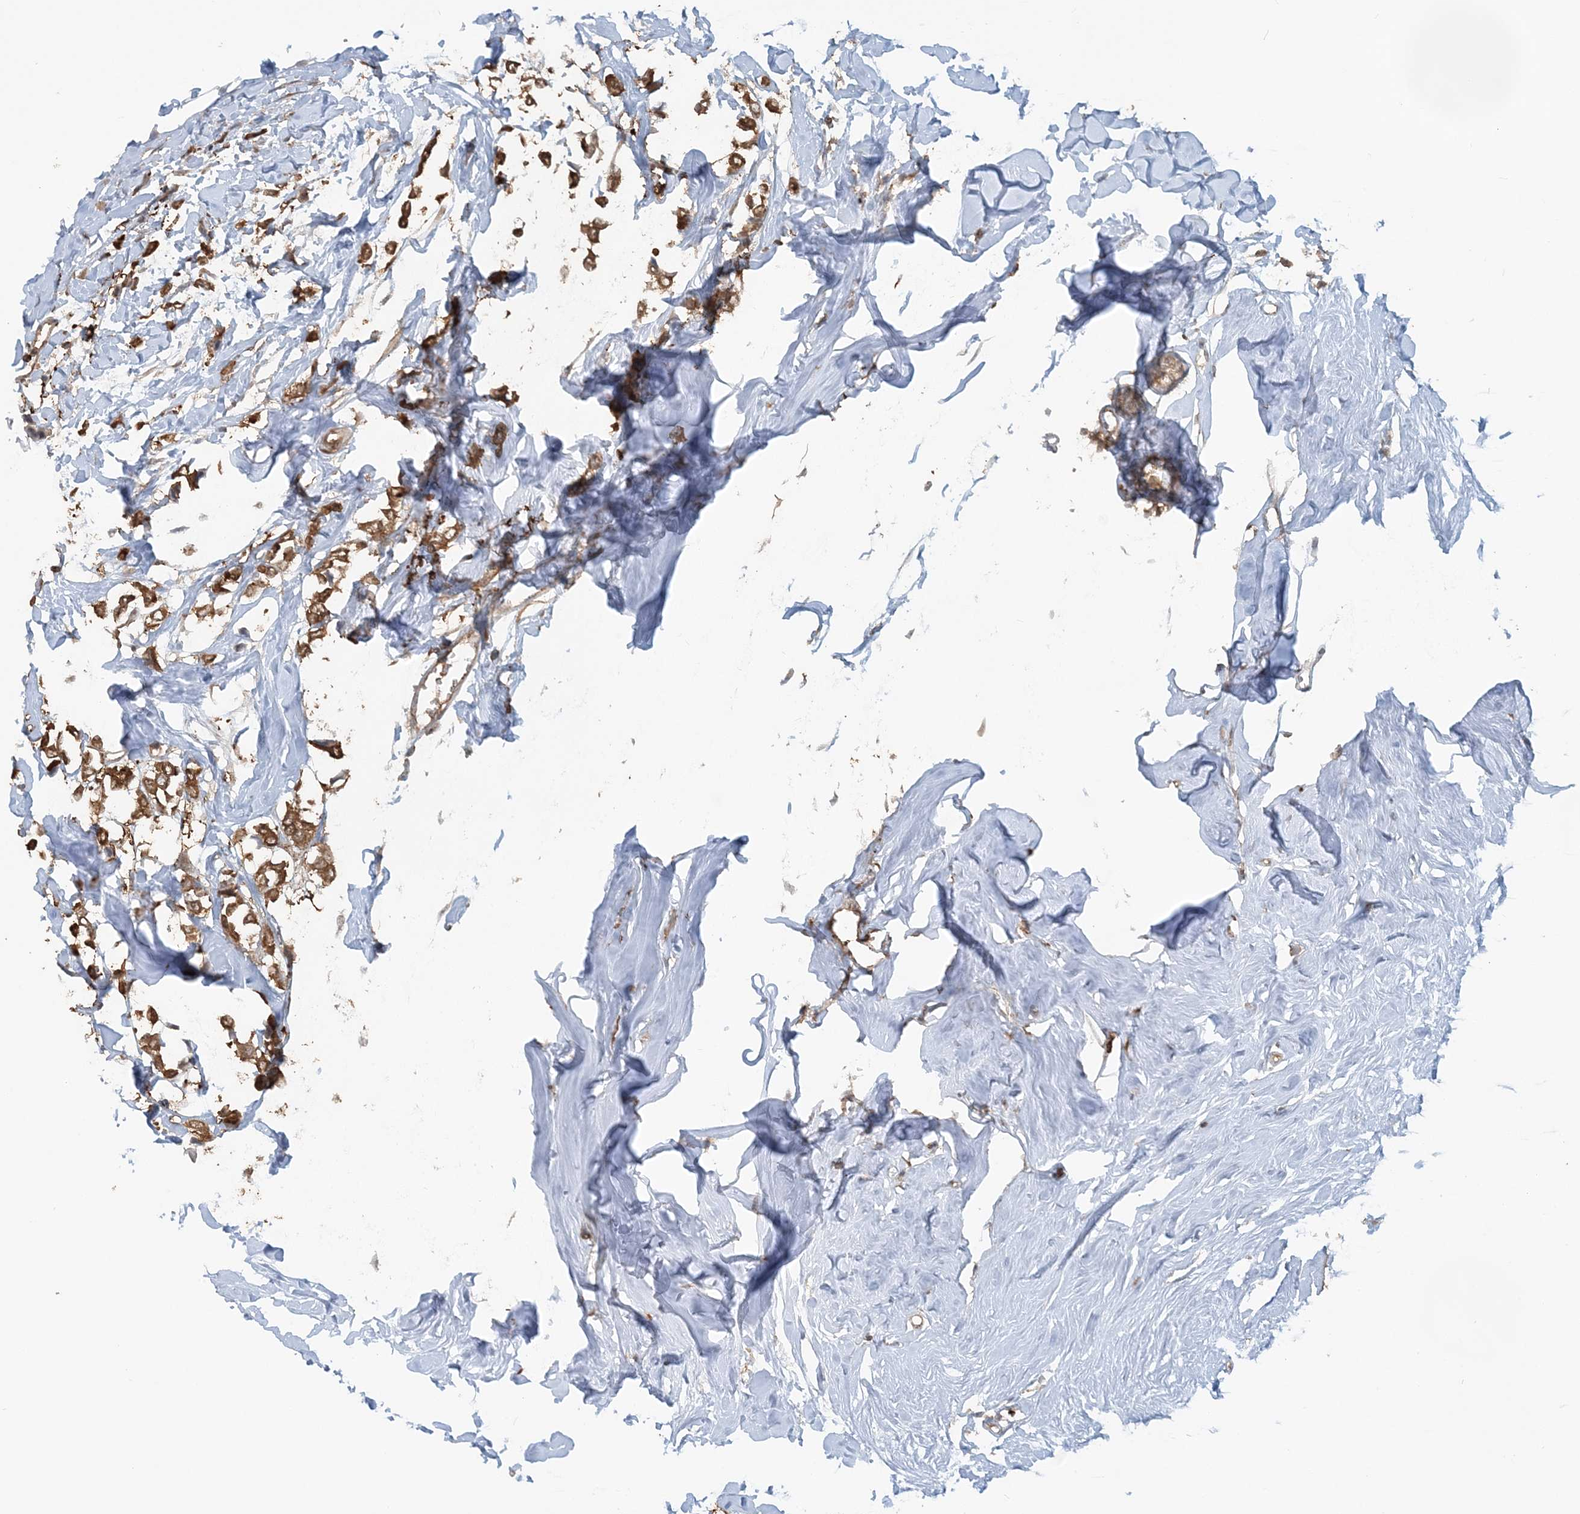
{"staining": {"intensity": "strong", "quantity": ">75%", "location": "cytoplasmic/membranous"}, "tissue": "breast cancer", "cell_type": "Tumor cells", "image_type": "cancer", "snomed": [{"axis": "morphology", "description": "Lobular carcinoma"}, {"axis": "topography", "description": "Breast"}], "caption": "Immunohistochemical staining of human lobular carcinoma (breast) demonstrates strong cytoplasmic/membranous protein positivity in about >75% of tumor cells.", "gene": "DSTN", "patient": {"sex": "female", "age": 51}}